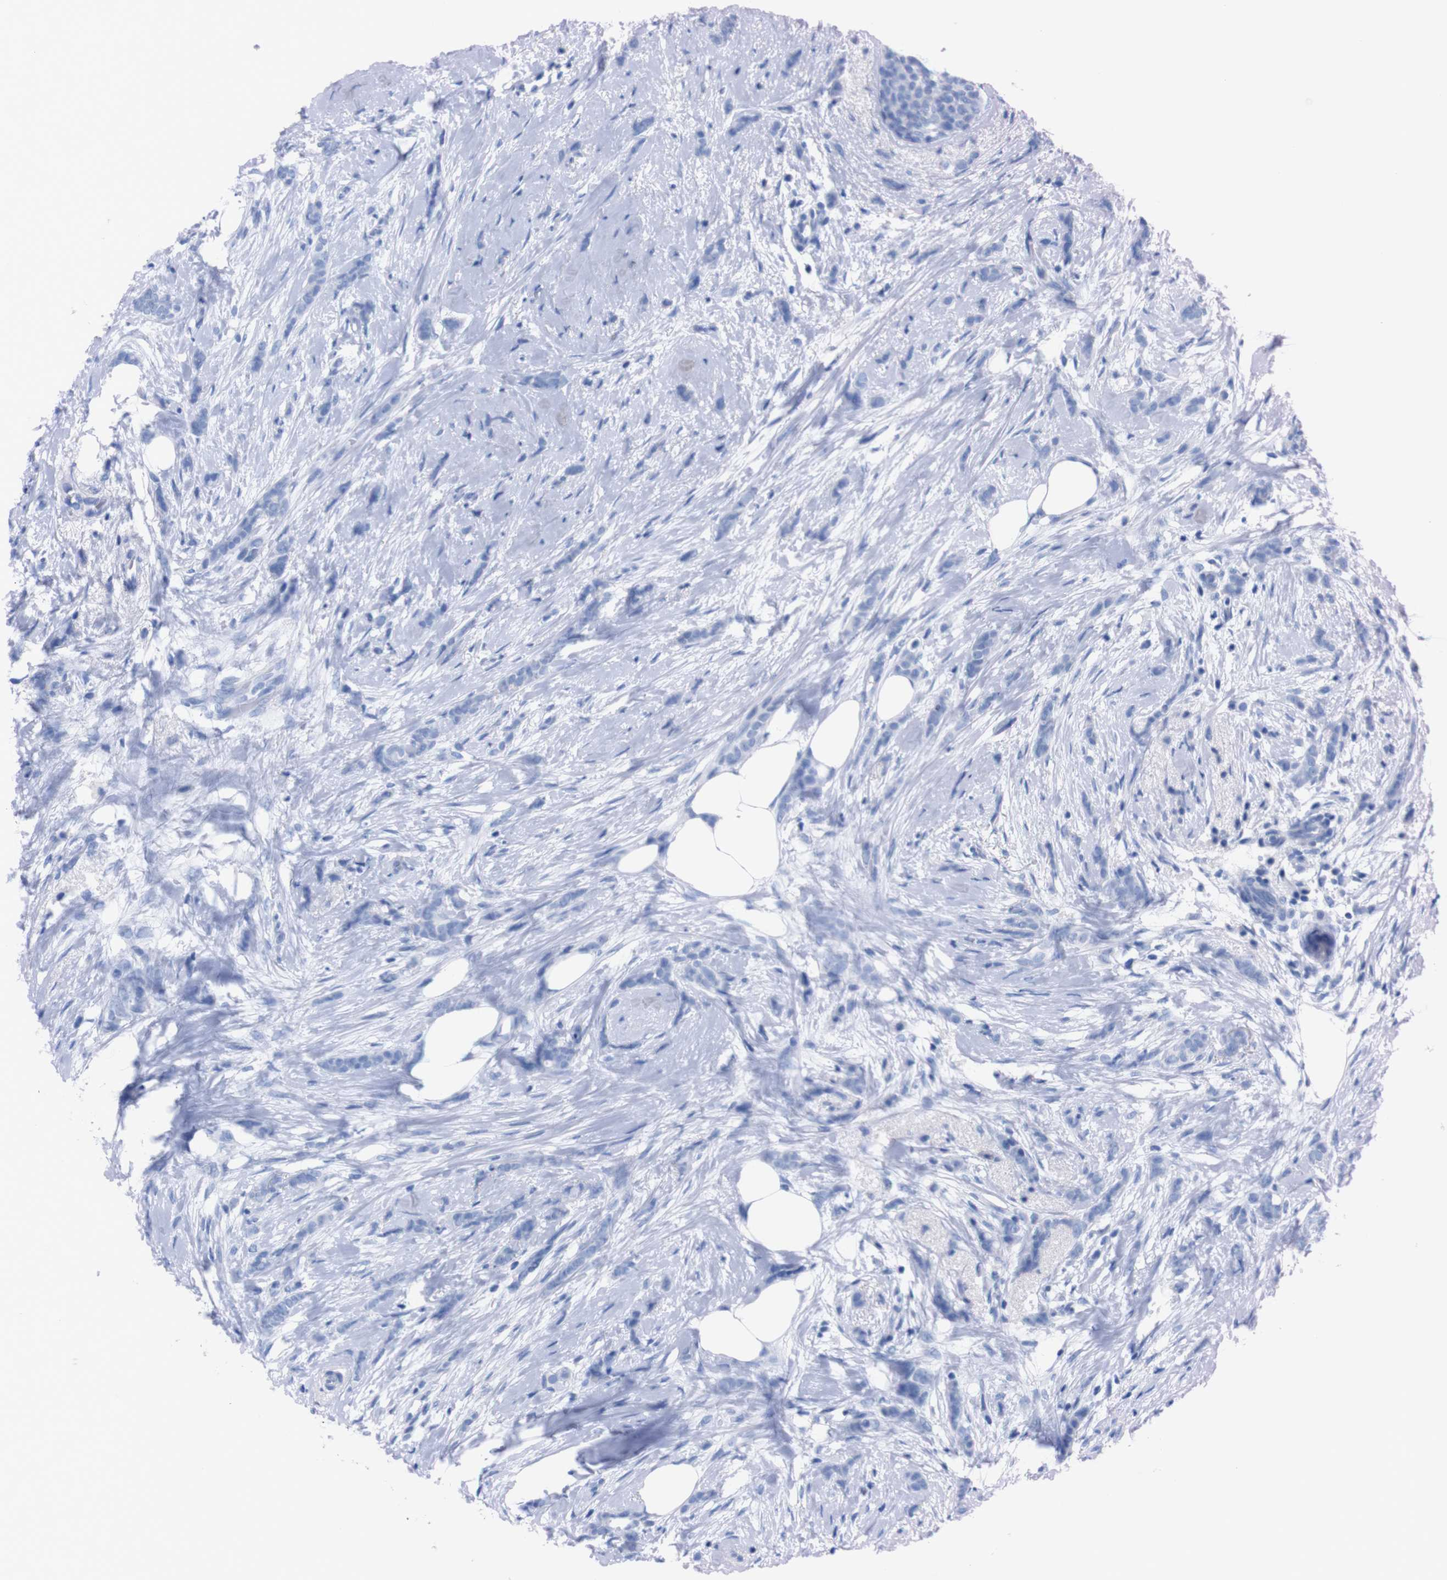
{"staining": {"intensity": "negative", "quantity": "none", "location": "none"}, "tissue": "breast cancer", "cell_type": "Tumor cells", "image_type": "cancer", "snomed": [{"axis": "morphology", "description": "Lobular carcinoma, in situ"}, {"axis": "morphology", "description": "Lobular carcinoma"}, {"axis": "topography", "description": "Breast"}], "caption": "This is an immunohistochemistry micrograph of human breast cancer (lobular carcinoma in situ). There is no positivity in tumor cells.", "gene": "TMEM243", "patient": {"sex": "female", "age": 41}}